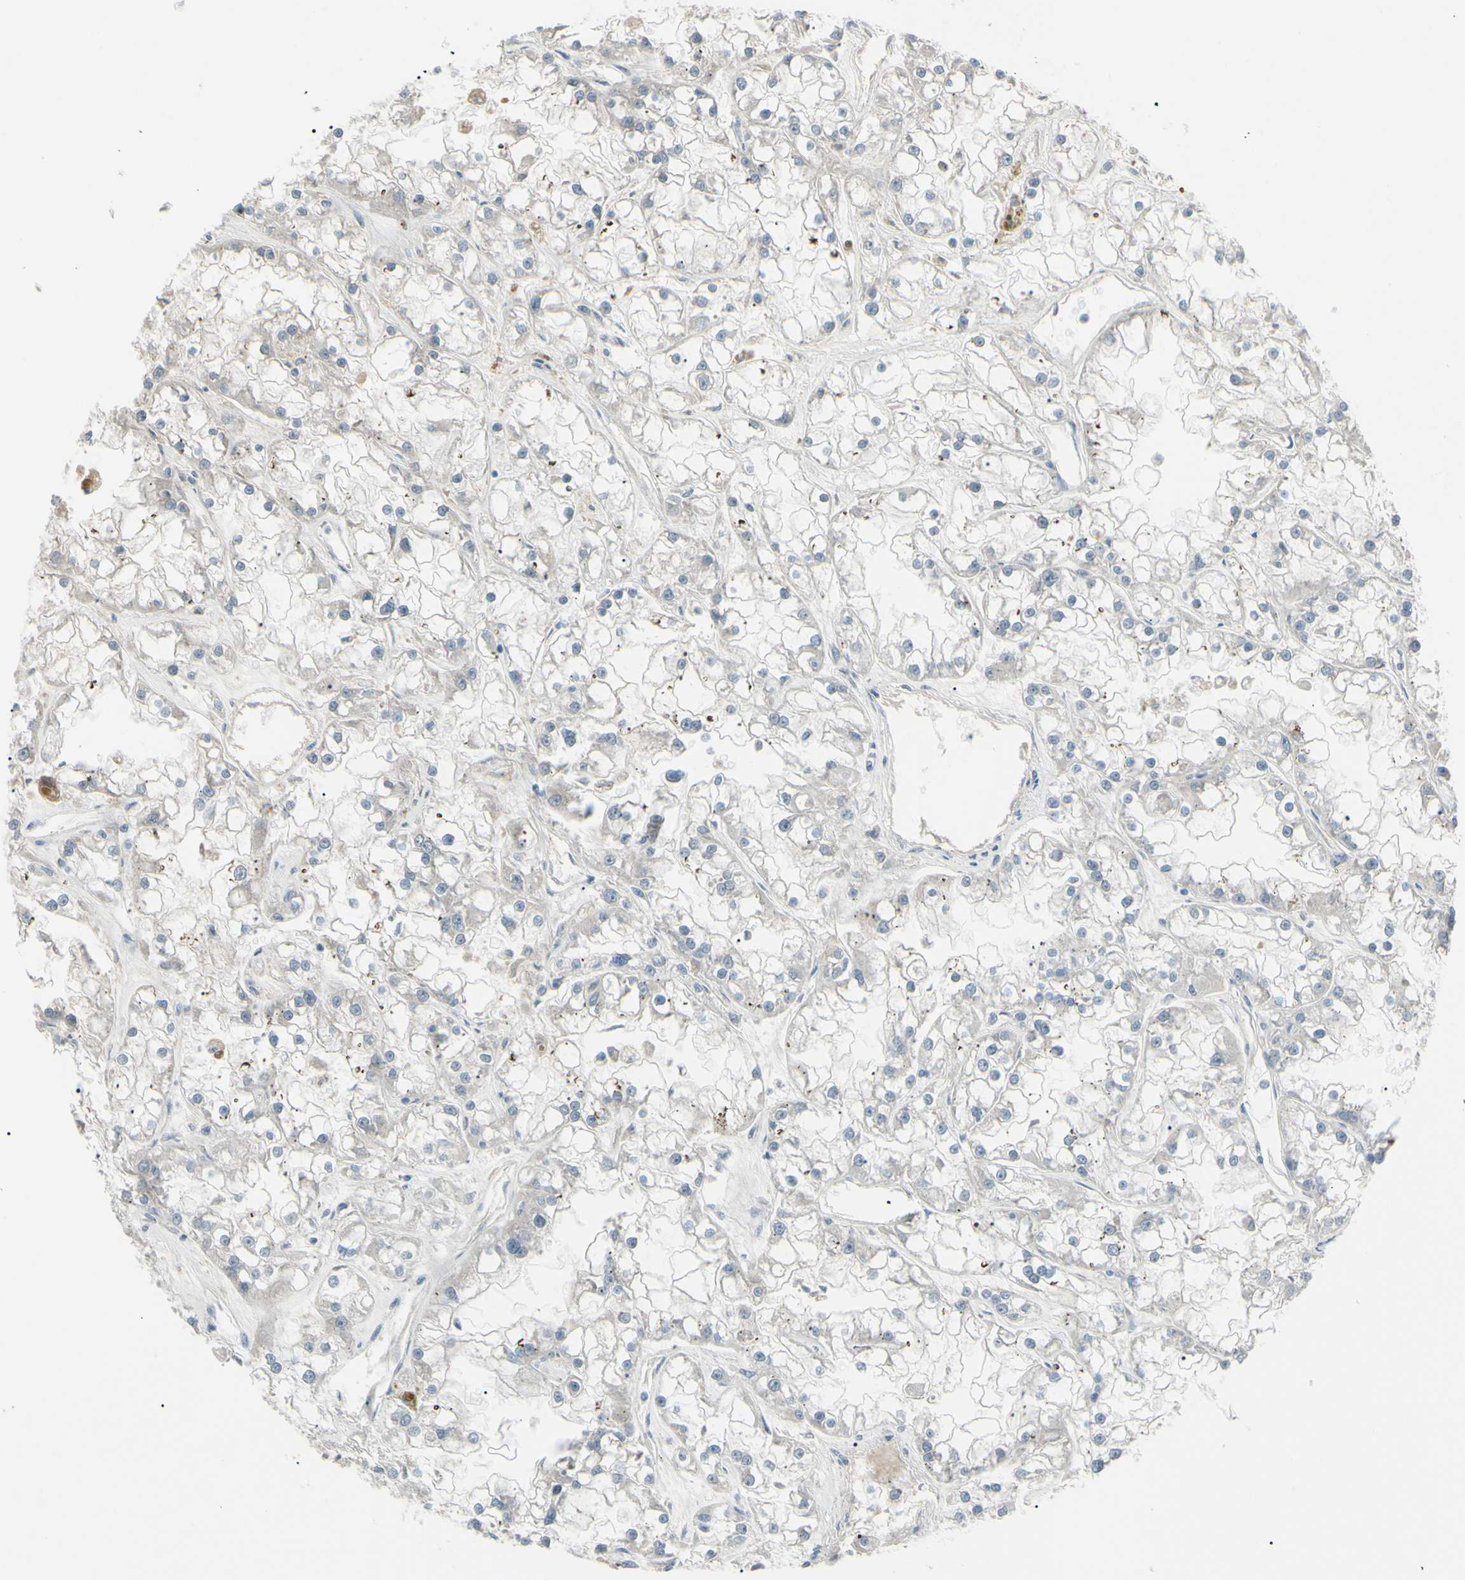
{"staining": {"intensity": "negative", "quantity": "none", "location": "none"}, "tissue": "renal cancer", "cell_type": "Tumor cells", "image_type": "cancer", "snomed": [{"axis": "morphology", "description": "Adenocarcinoma, NOS"}, {"axis": "topography", "description": "Kidney"}], "caption": "Immunohistochemical staining of human adenocarcinoma (renal) reveals no significant staining in tumor cells.", "gene": "SH3GL2", "patient": {"sex": "female", "age": 52}}